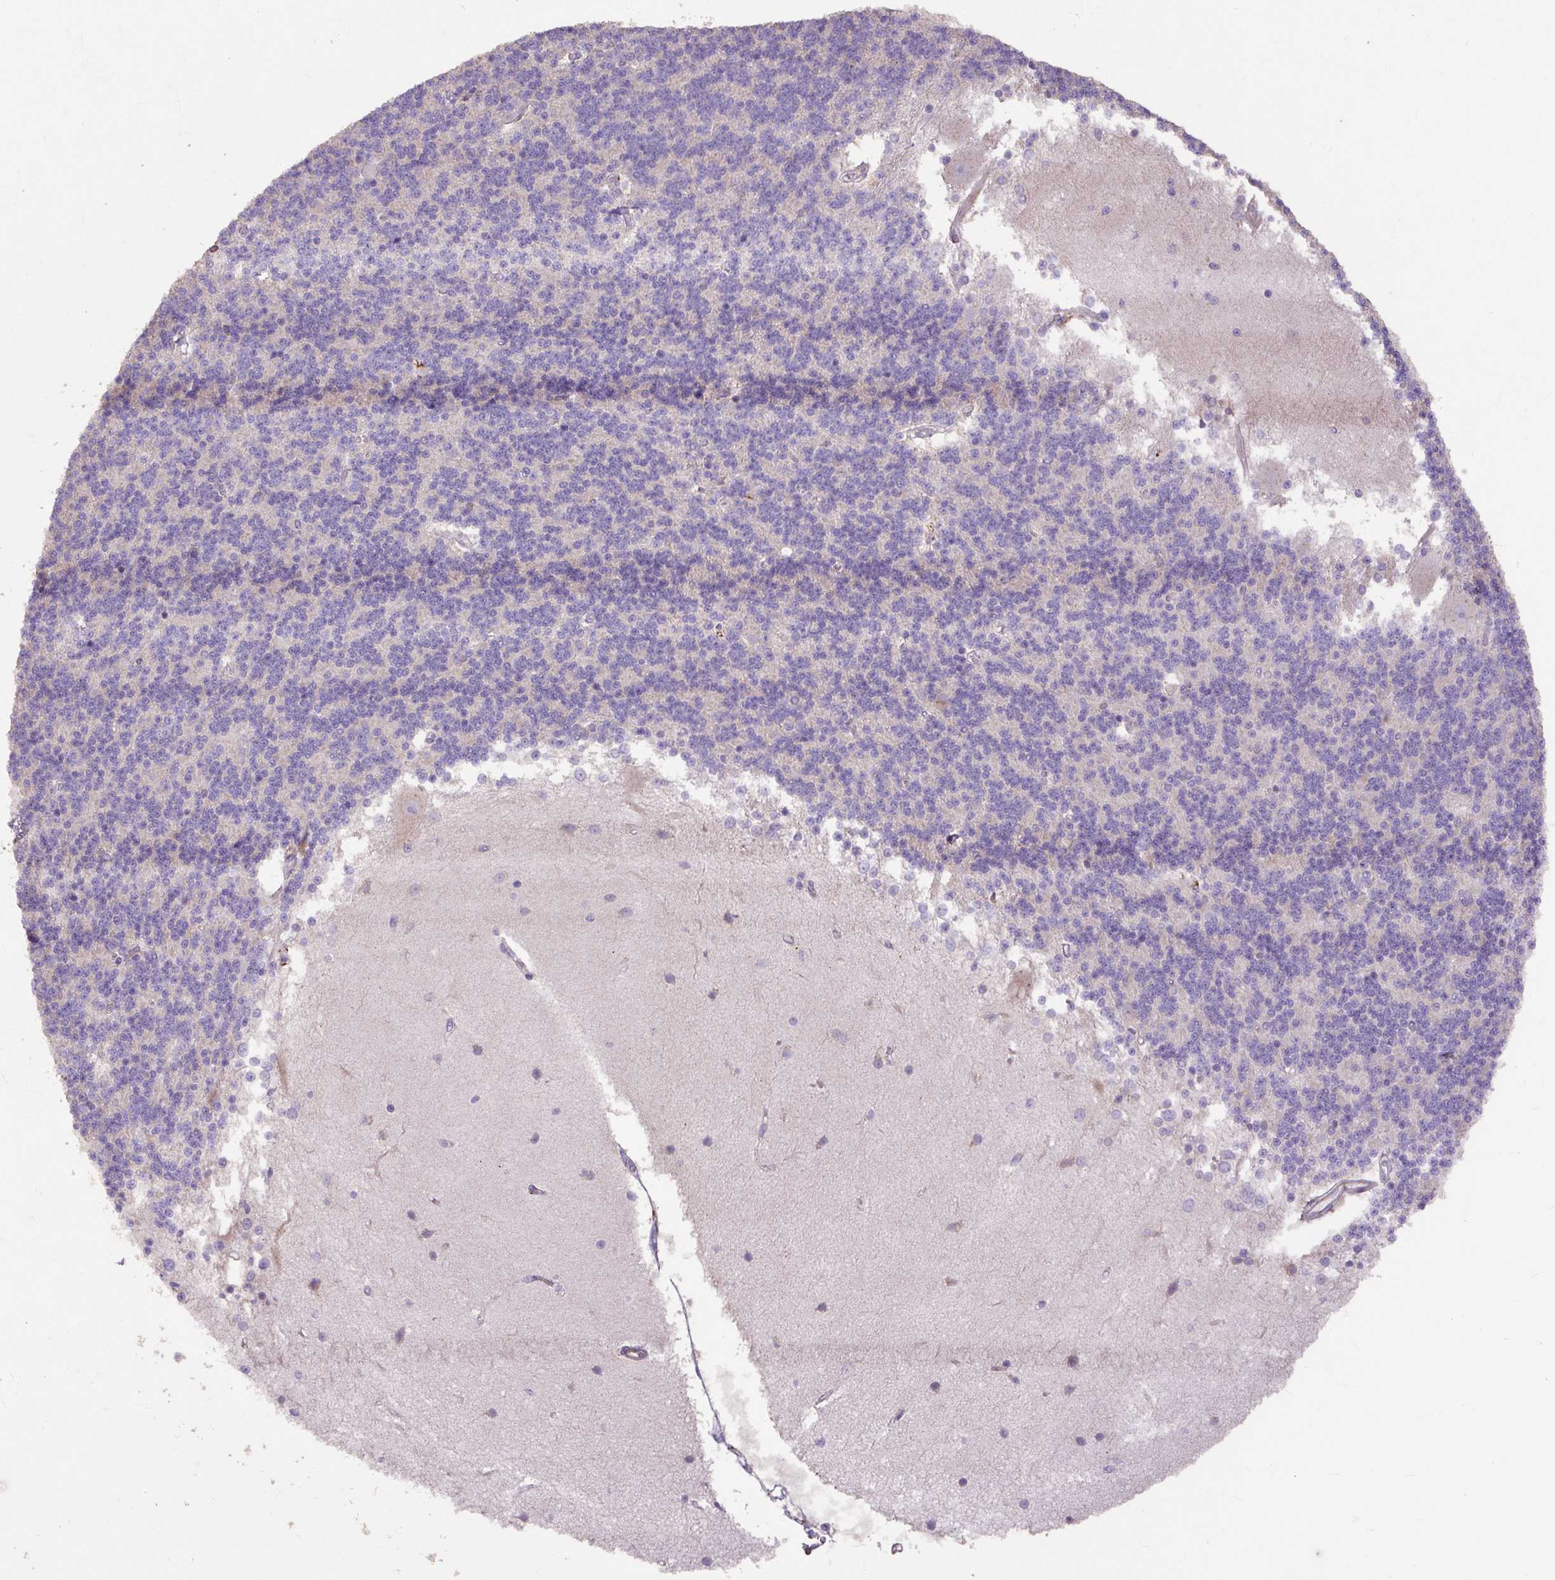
{"staining": {"intensity": "negative", "quantity": "none", "location": "none"}, "tissue": "cerebellum", "cell_type": "Cells in granular layer", "image_type": "normal", "snomed": [{"axis": "morphology", "description": "Normal tissue, NOS"}, {"axis": "topography", "description": "Cerebellum"}], "caption": "An immunohistochemistry photomicrograph of unremarkable cerebellum is shown. There is no staining in cells in granular layer of cerebellum.", "gene": "ABR", "patient": {"sex": "female", "age": 54}}